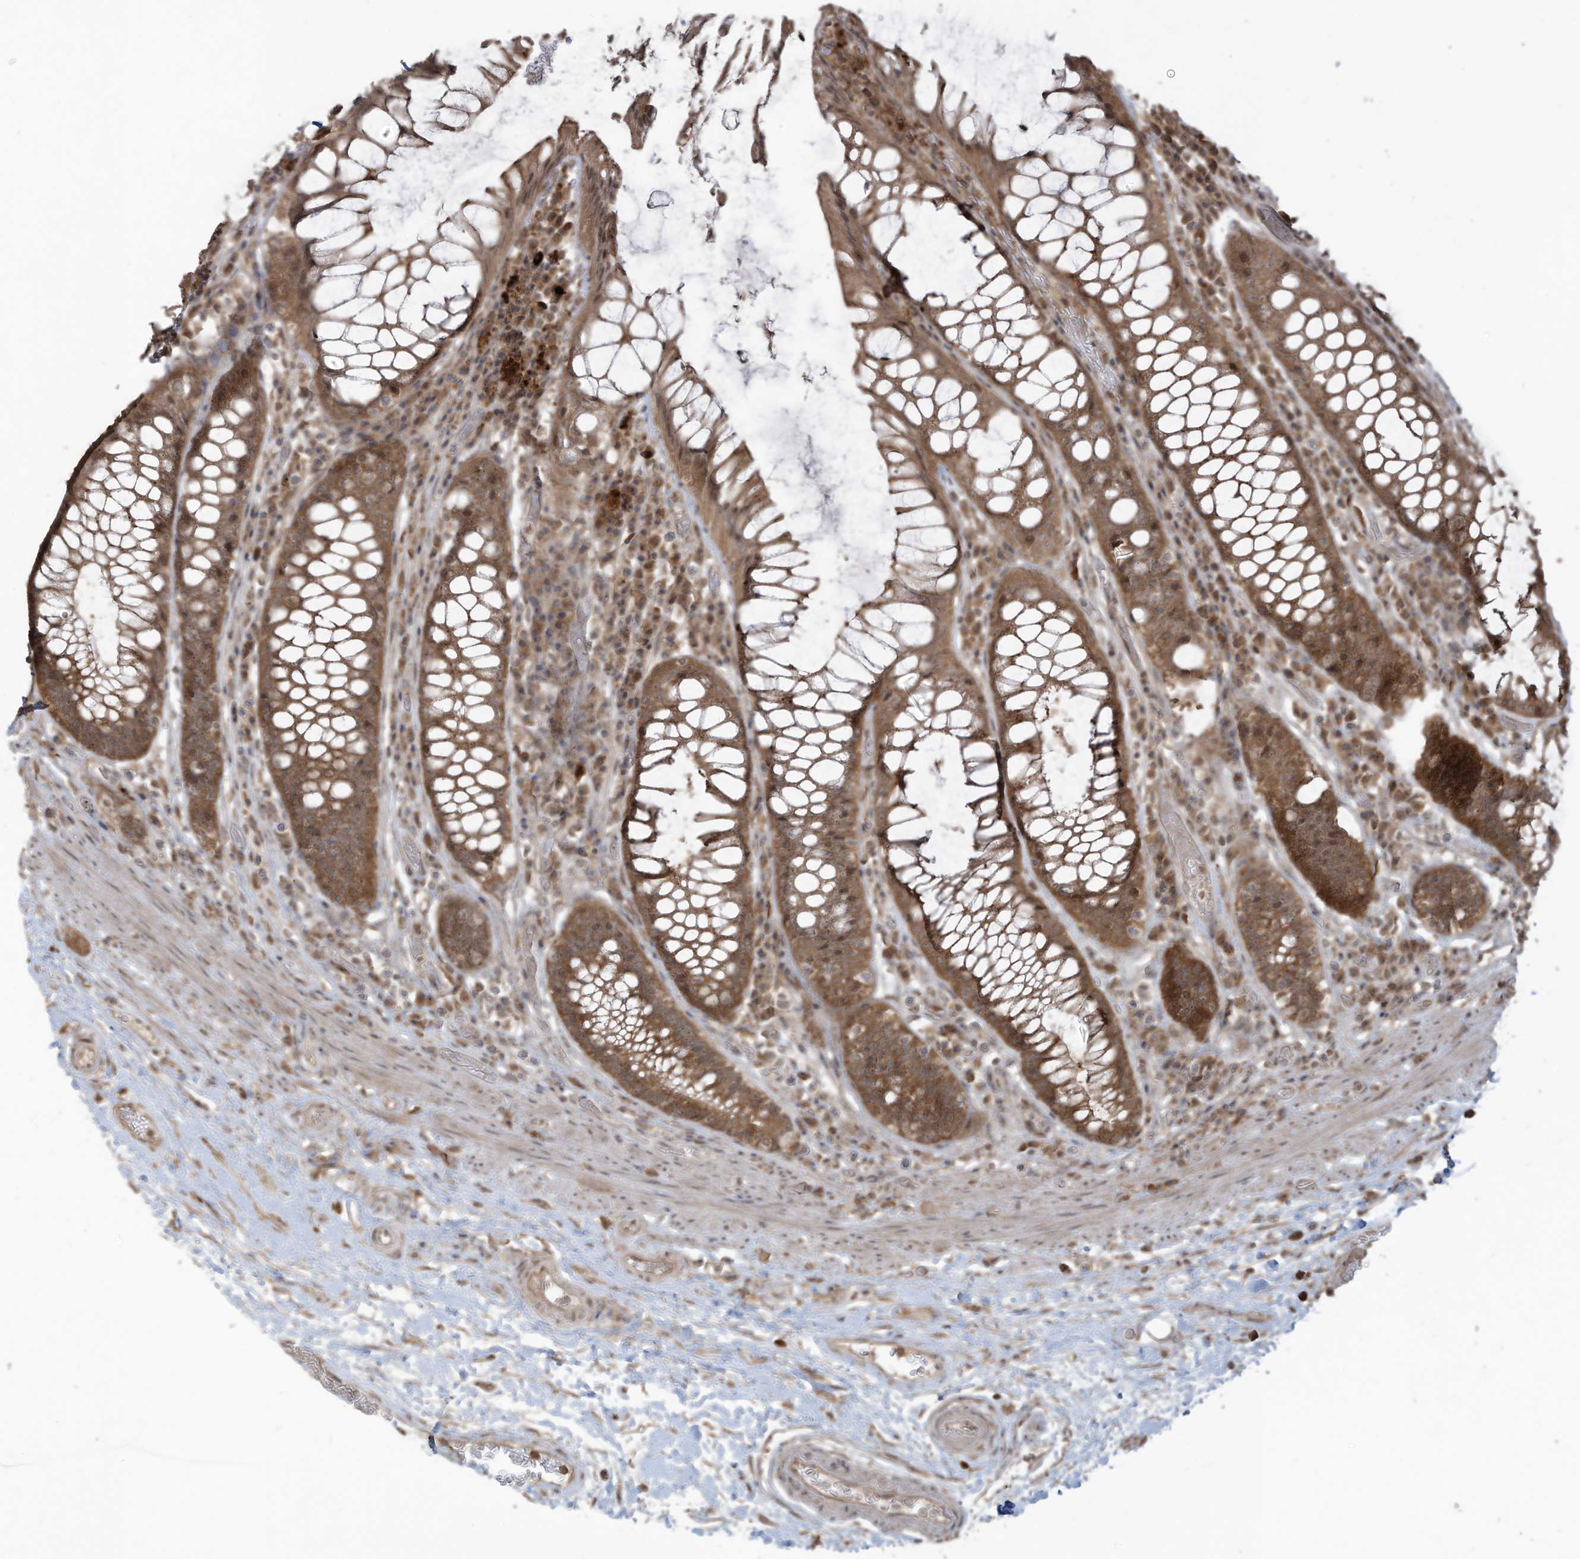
{"staining": {"intensity": "moderate", "quantity": ">75%", "location": "cytoplasmic/membranous"}, "tissue": "rectum", "cell_type": "Glandular cells", "image_type": "normal", "snomed": [{"axis": "morphology", "description": "Normal tissue, NOS"}, {"axis": "topography", "description": "Rectum"}], "caption": "IHC staining of normal rectum, which demonstrates medium levels of moderate cytoplasmic/membranous staining in about >75% of glandular cells indicating moderate cytoplasmic/membranous protein positivity. The staining was performed using DAB (3,3'-diaminobenzidine) (brown) for protein detection and nuclei were counterstained in hematoxylin (blue).", "gene": "CARF", "patient": {"sex": "male", "age": 64}}